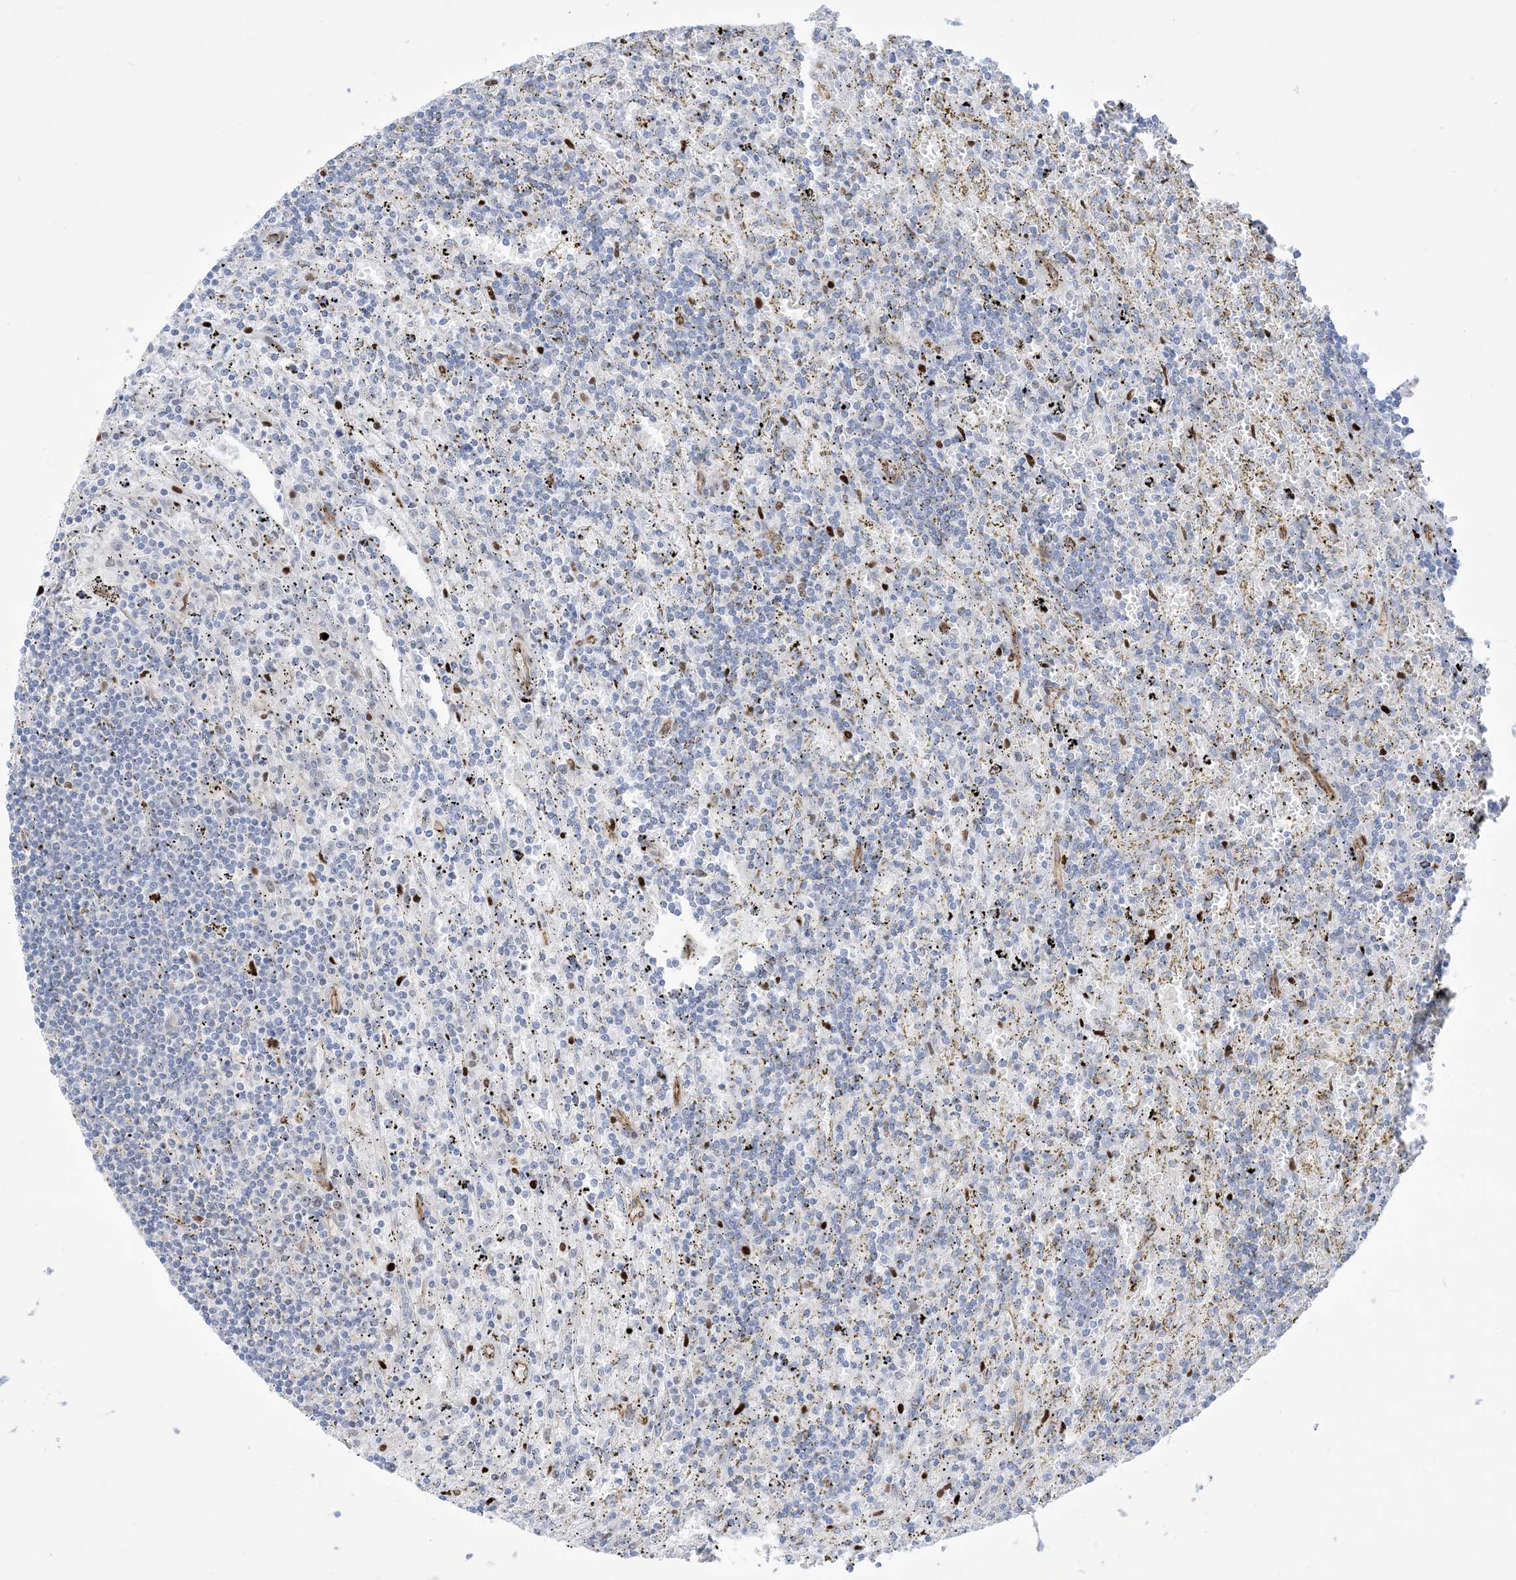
{"staining": {"intensity": "negative", "quantity": "none", "location": "none"}, "tissue": "lymphoma", "cell_type": "Tumor cells", "image_type": "cancer", "snomed": [{"axis": "morphology", "description": "Malignant lymphoma, non-Hodgkin's type, Low grade"}, {"axis": "topography", "description": "Spleen"}], "caption": "DAB immunohistochemical staining of human low-grade malignant lymphoma, non-Hodgkin's type demonstrates no significant positivity in tumor cells.", "gene": "MARS2", "patient": {"sex": "male", "age": 76}}